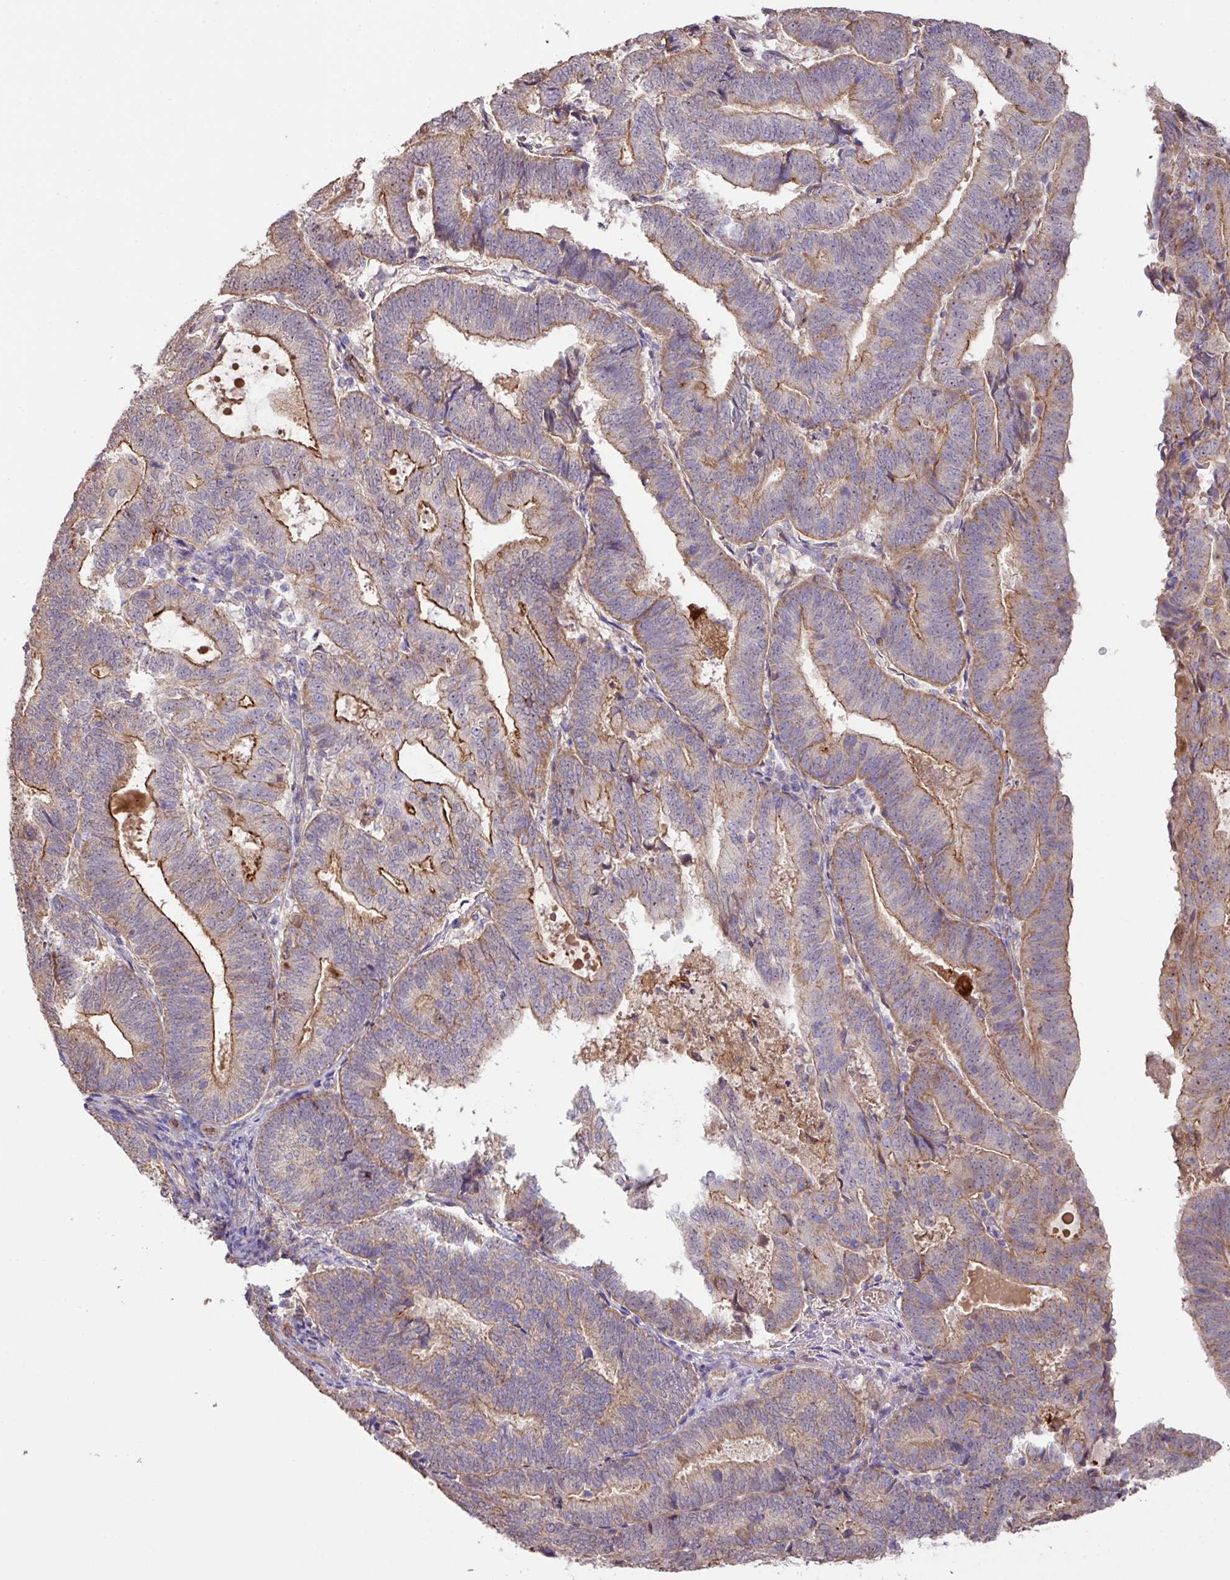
{"staining": {"intensity": "strong", "quantity": "25%-75%", "location": "cytoplasmic/membranous"}, "tissue": "endometrial cancer", "cell_type": "Tumor cells", "image_type": "cancer", "snomed": [{"axis": "morphology", "description": "Adenocarcinoma, NOS"}, {"axis": "topography", "description": "Endometrium"}], "caption": "Adenocarcinoma (endometrial) stained with a protein marker demonstrates strong staining in tumor cells.", "gene": "LRRC53", "patient": {"sex": "female", "age": 70}}